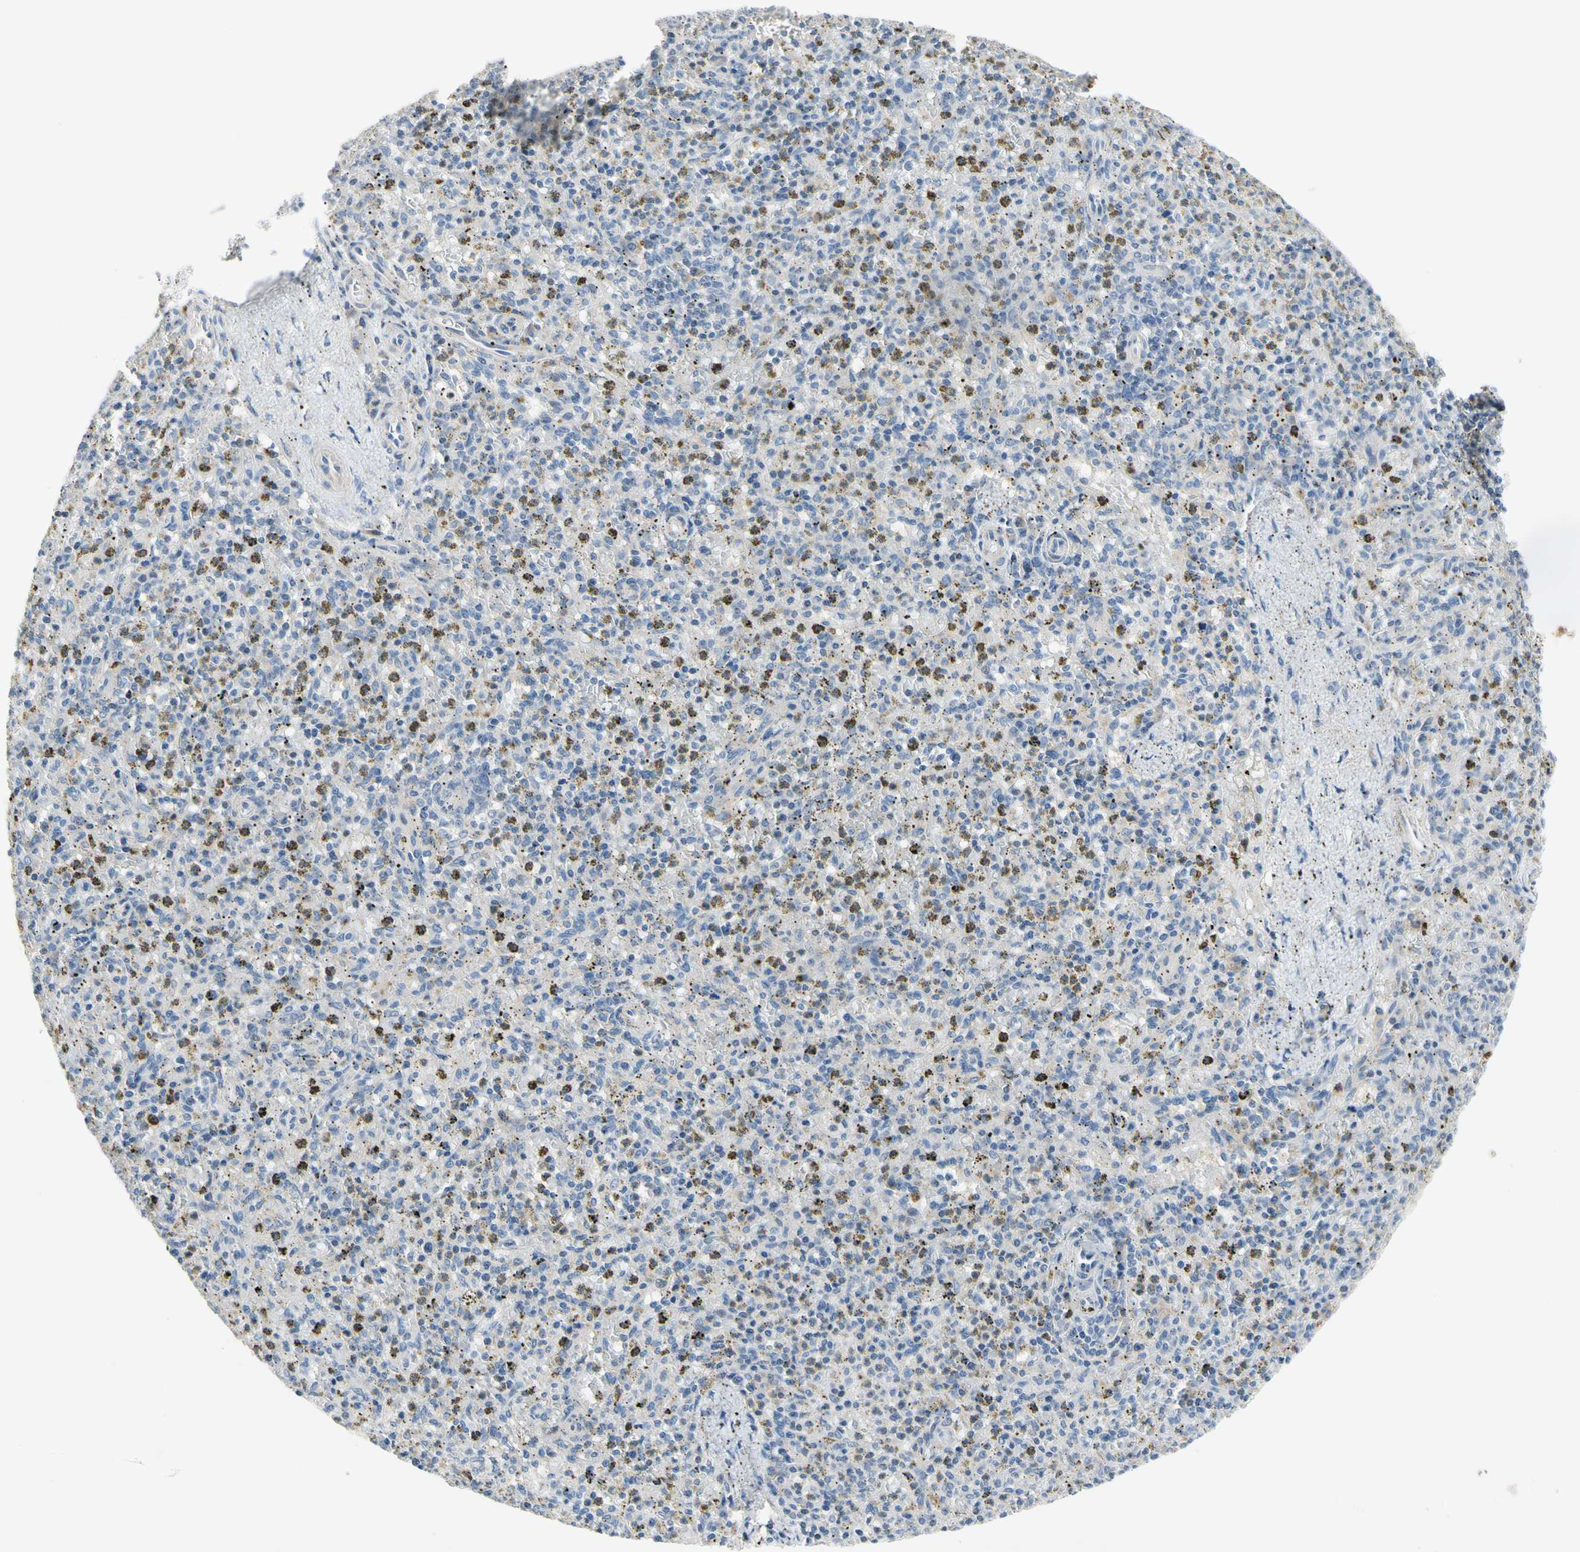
{"staining": {"intensity": "negative", "quantity": "none", "location": "none"}, "tissue": "spleen", "cell_type": "Cells in red pulp", "image_type": "normal", "snomed": [{"axis": "morphology", "description": "Normal tissue, NOS"}, {"axis": "topography", "description": "Spleen"}], "caption": "The IHC histopathology image has no significant positivity in cells in red pulp of spleen. (DAB immunohistochemistry (IHC) with hematoxylin counter stain).", "gene": "GAS6", "patient": {"sex": "male", "age": 72}}